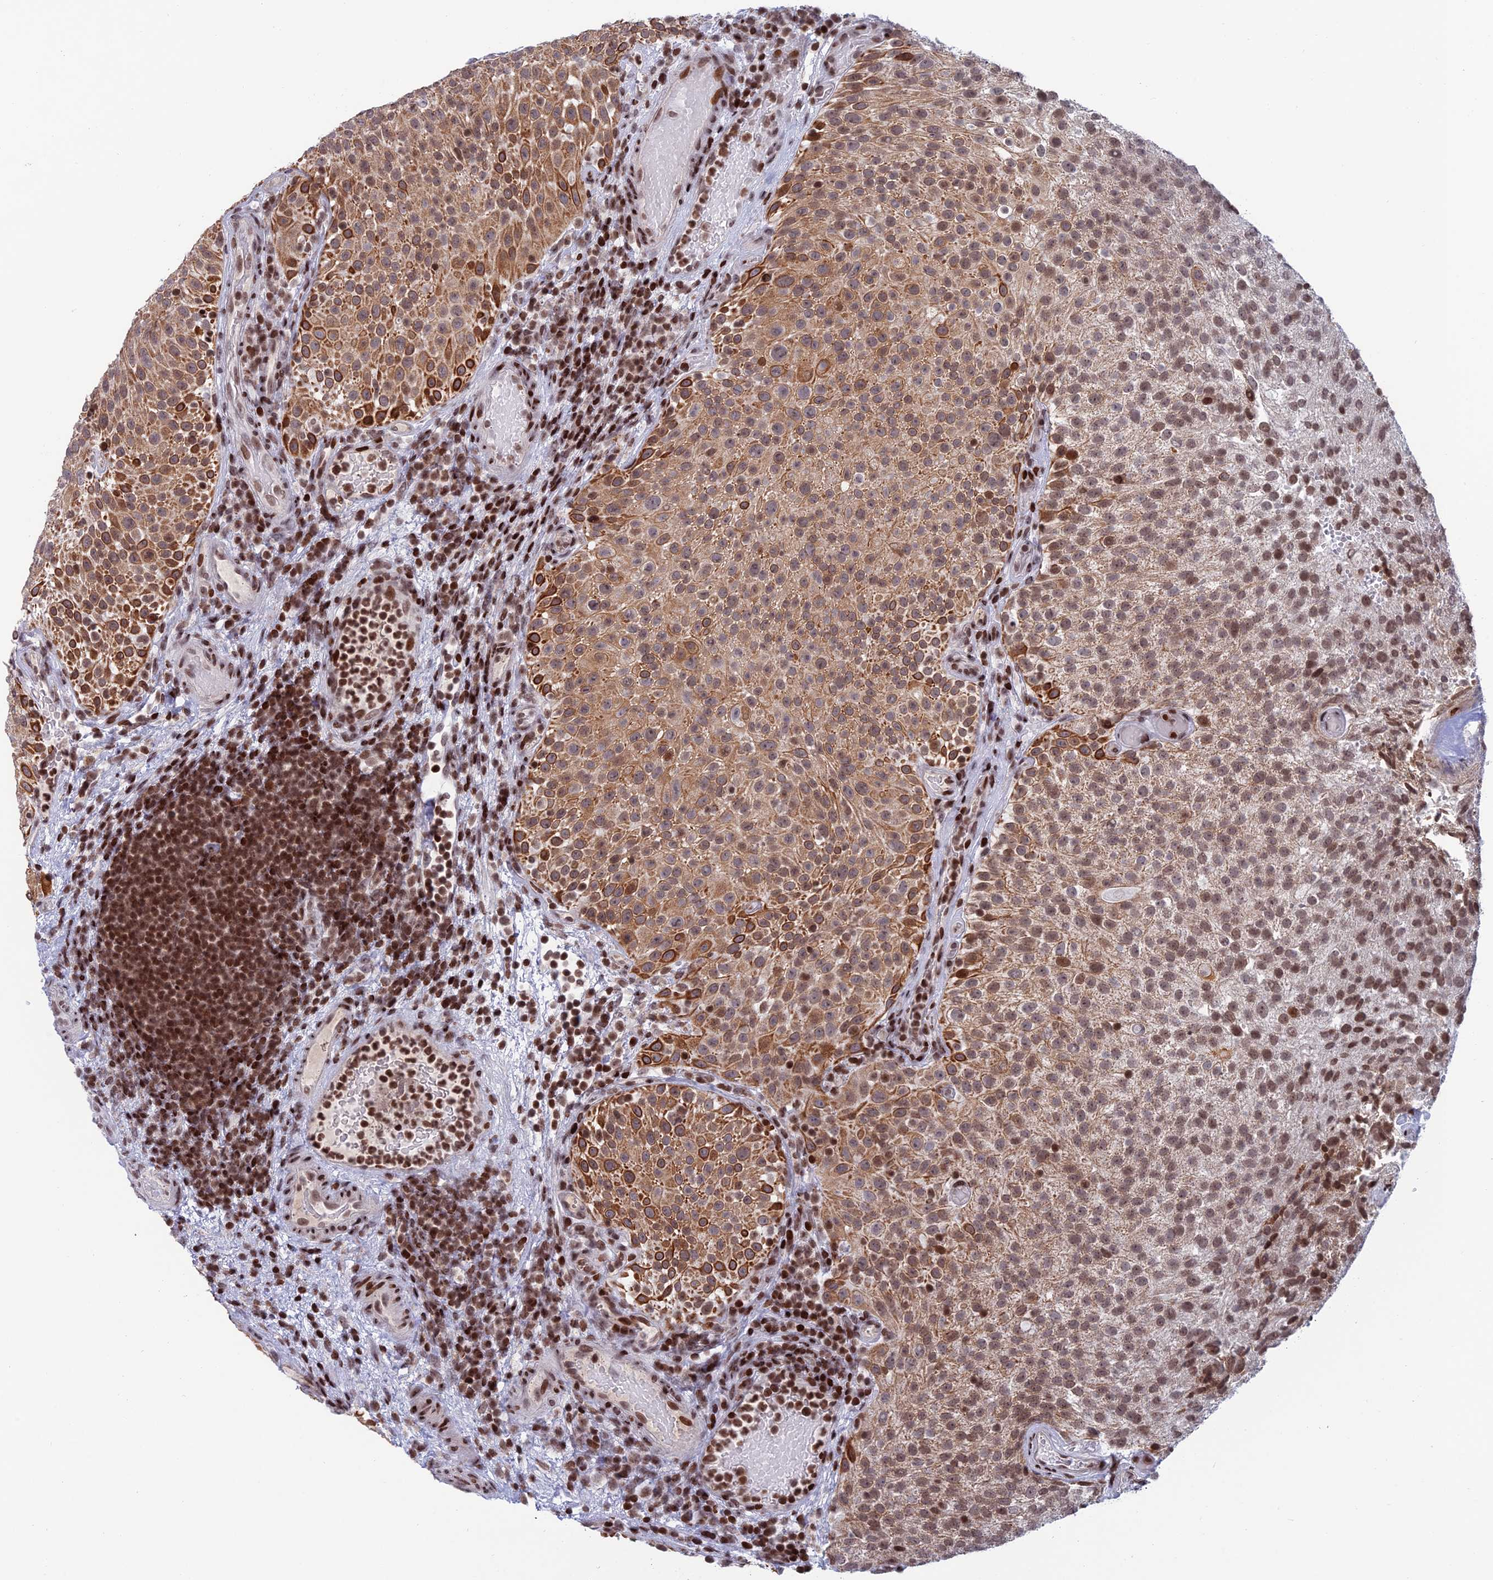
{"staining": {"intensity": "moderate", "quantity": ">75%", "location": "cytoplasmic/membranous,nuclear"}, "tissue": "urothelial cancer", "cell_type": "Tumor cells", "image_type": "cancer", "snomed": [{"axis": "morphology", "description": "Urothelial carcinoma, Low grade"}, {"axis": "topography", "description": "Urinary bladder"}], "caption": "A high-resolution image shows immunohistochemistry staining of urothelial cancer, which reveals moderate cytoplasmic/membranous and nuclear positivity in approximately >75% of tumor cells.", "gene": "AFF3", "patient": {"sex": "male", "age": 78}}